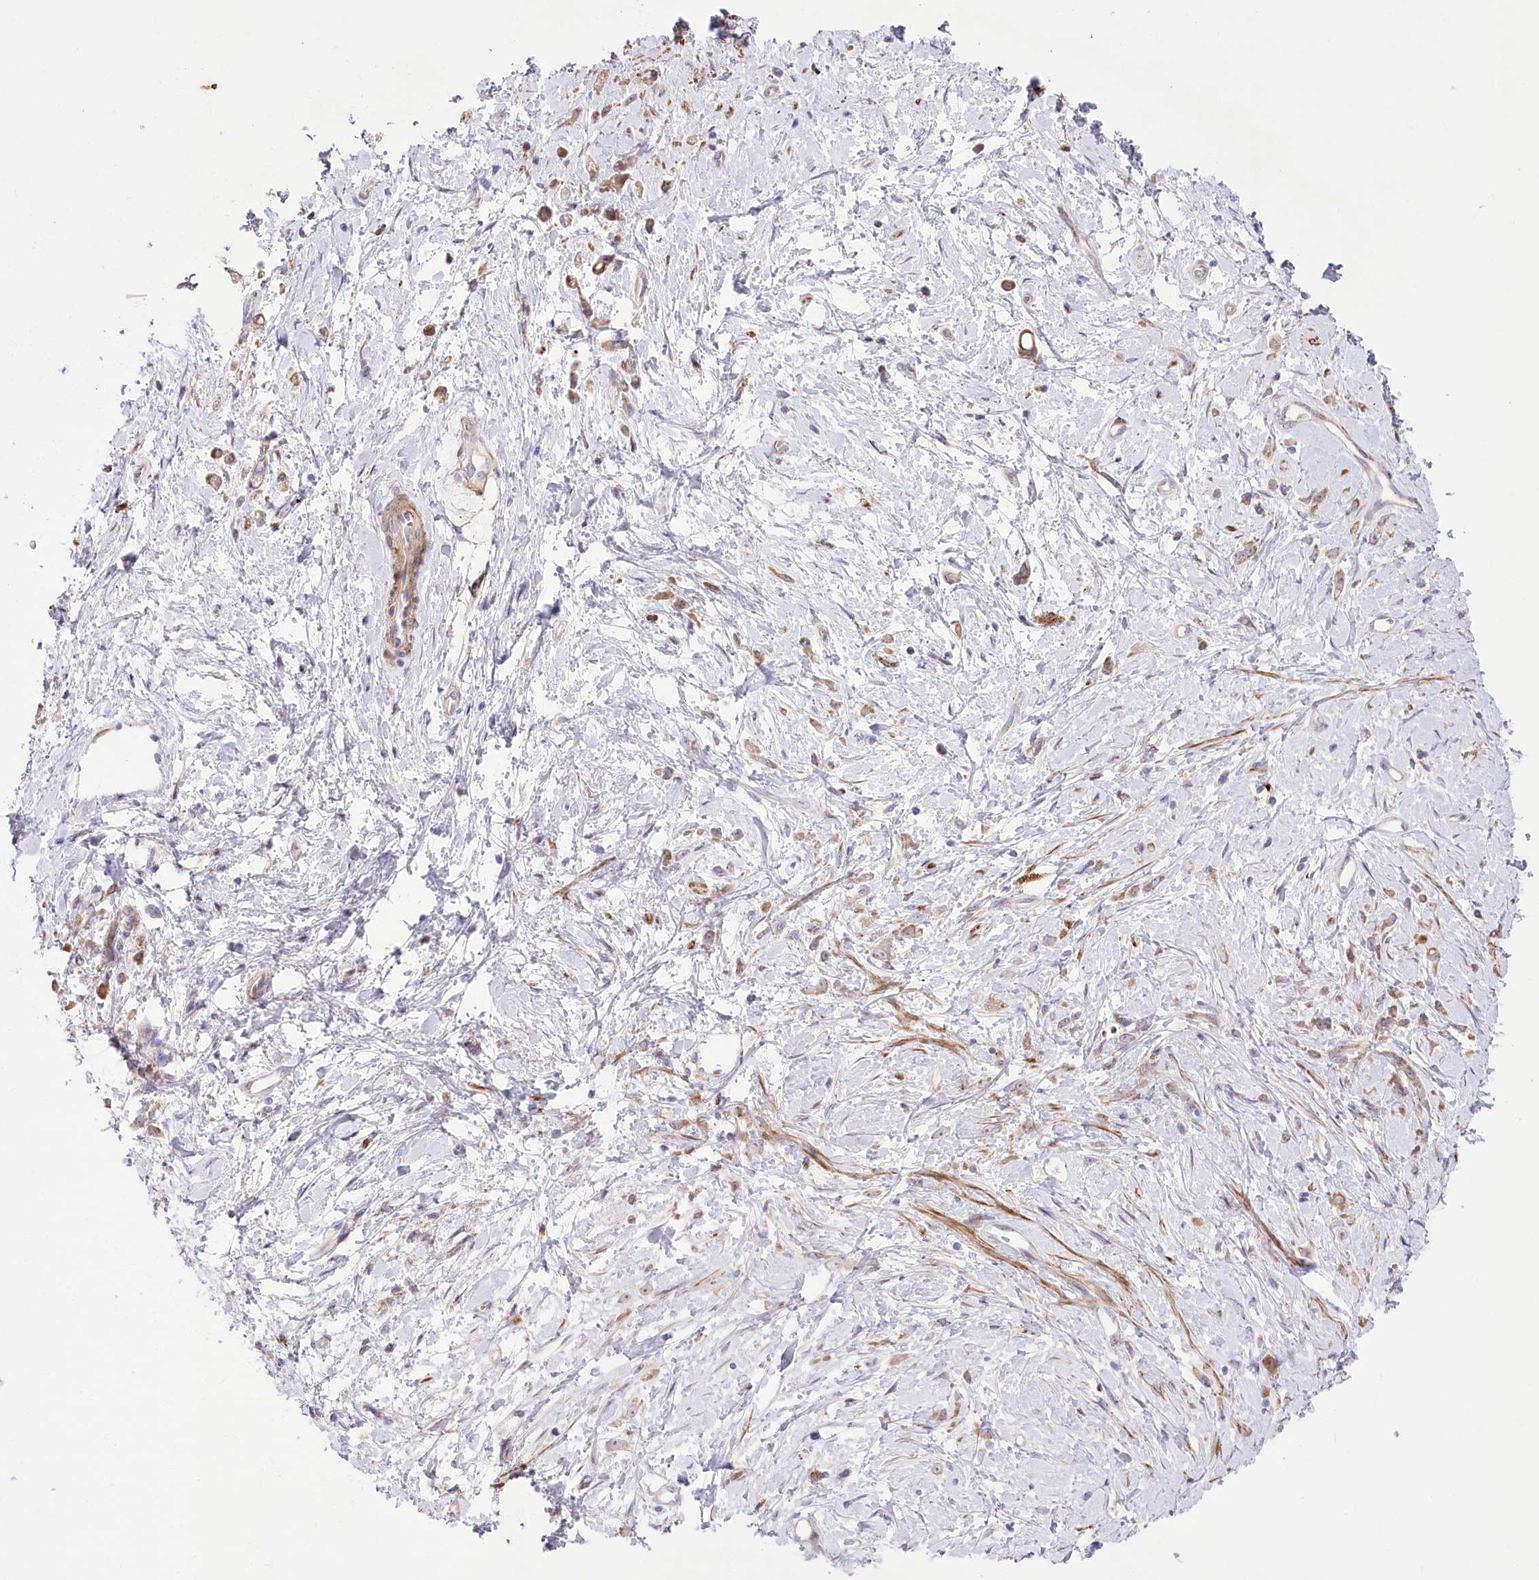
{"staining": {"intensity": "weak", "quantity": "<25%", "location": "cytoplasmic/membranous"}, "tissue": "stomach cancer", "cell_type": "Tumor cells", "image_type": "cancer", "snomed": [{"axis": "morphology", "description": "Adenocarcinoma, NOS"}, {"axis": "topography", "description": "Stomach"}], "caption": "This is an IHC image of adenocarcinoma (stomach). There is no expression in tumor cells.", "gene": "RNF24", "patient": {"sex": "female", "age": 60}}